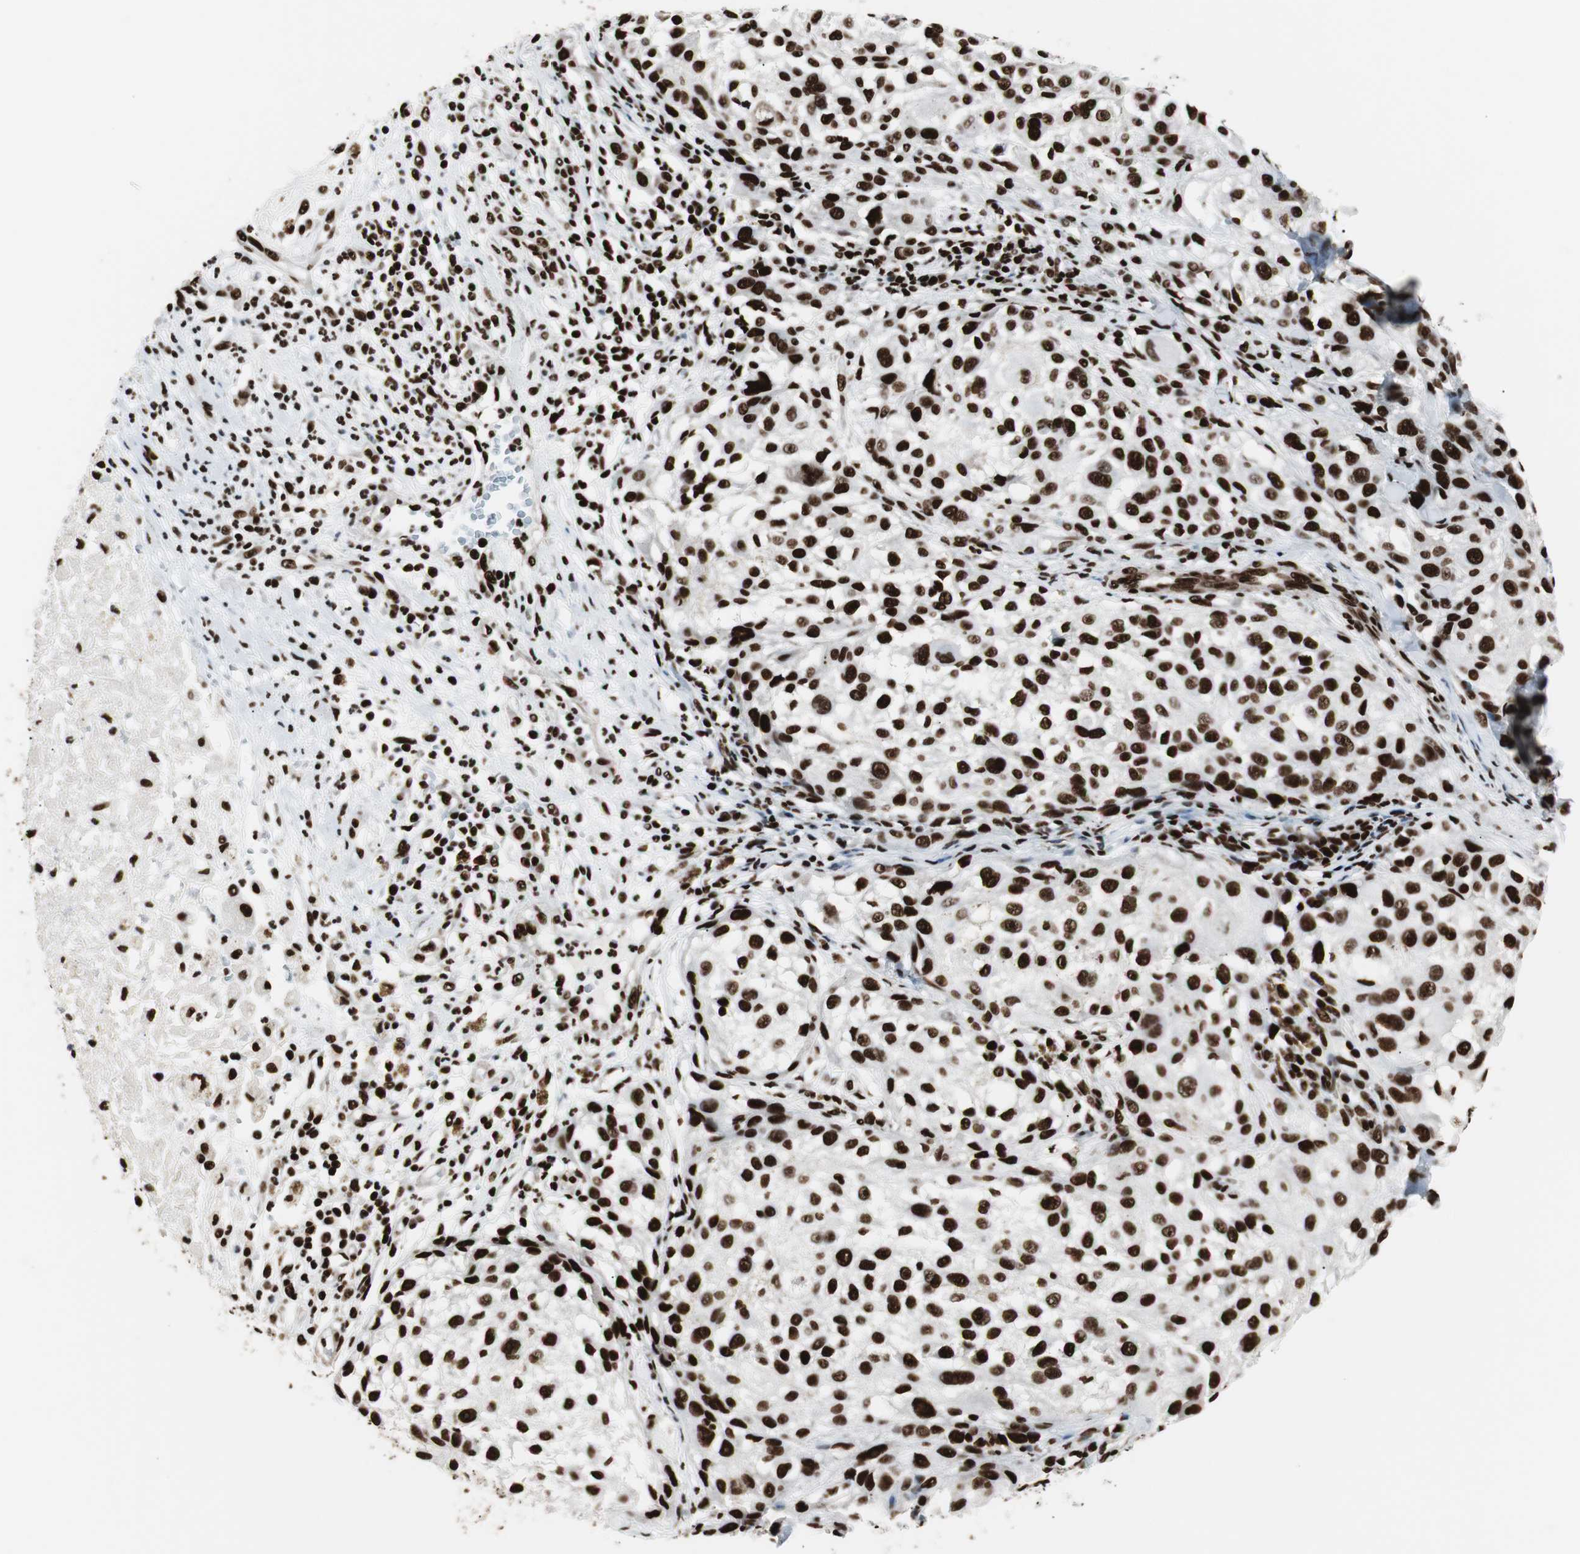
{"staining": {"intensity": "strong", "quantity": ">75%", "location": "nuclear"}, "tissue": "melanoma", "cell_type": "Tumor cells", "image_type": "cancer", "snomed": [{"axis": "morphology", "description": "Necrosis, NOS"}, {"axis": "morphology", "description": "Malignant melanoma, NOS"}, {"axis": "topography", "description": "Skin"}], "caption": "Malignant melanoma stained with immunohistochemistry (IHC) shows strong nuclear staining in approximately >75% of tumor cells.", "gene": "MTA2", "patient": {"sex": "female", "age": 87}}